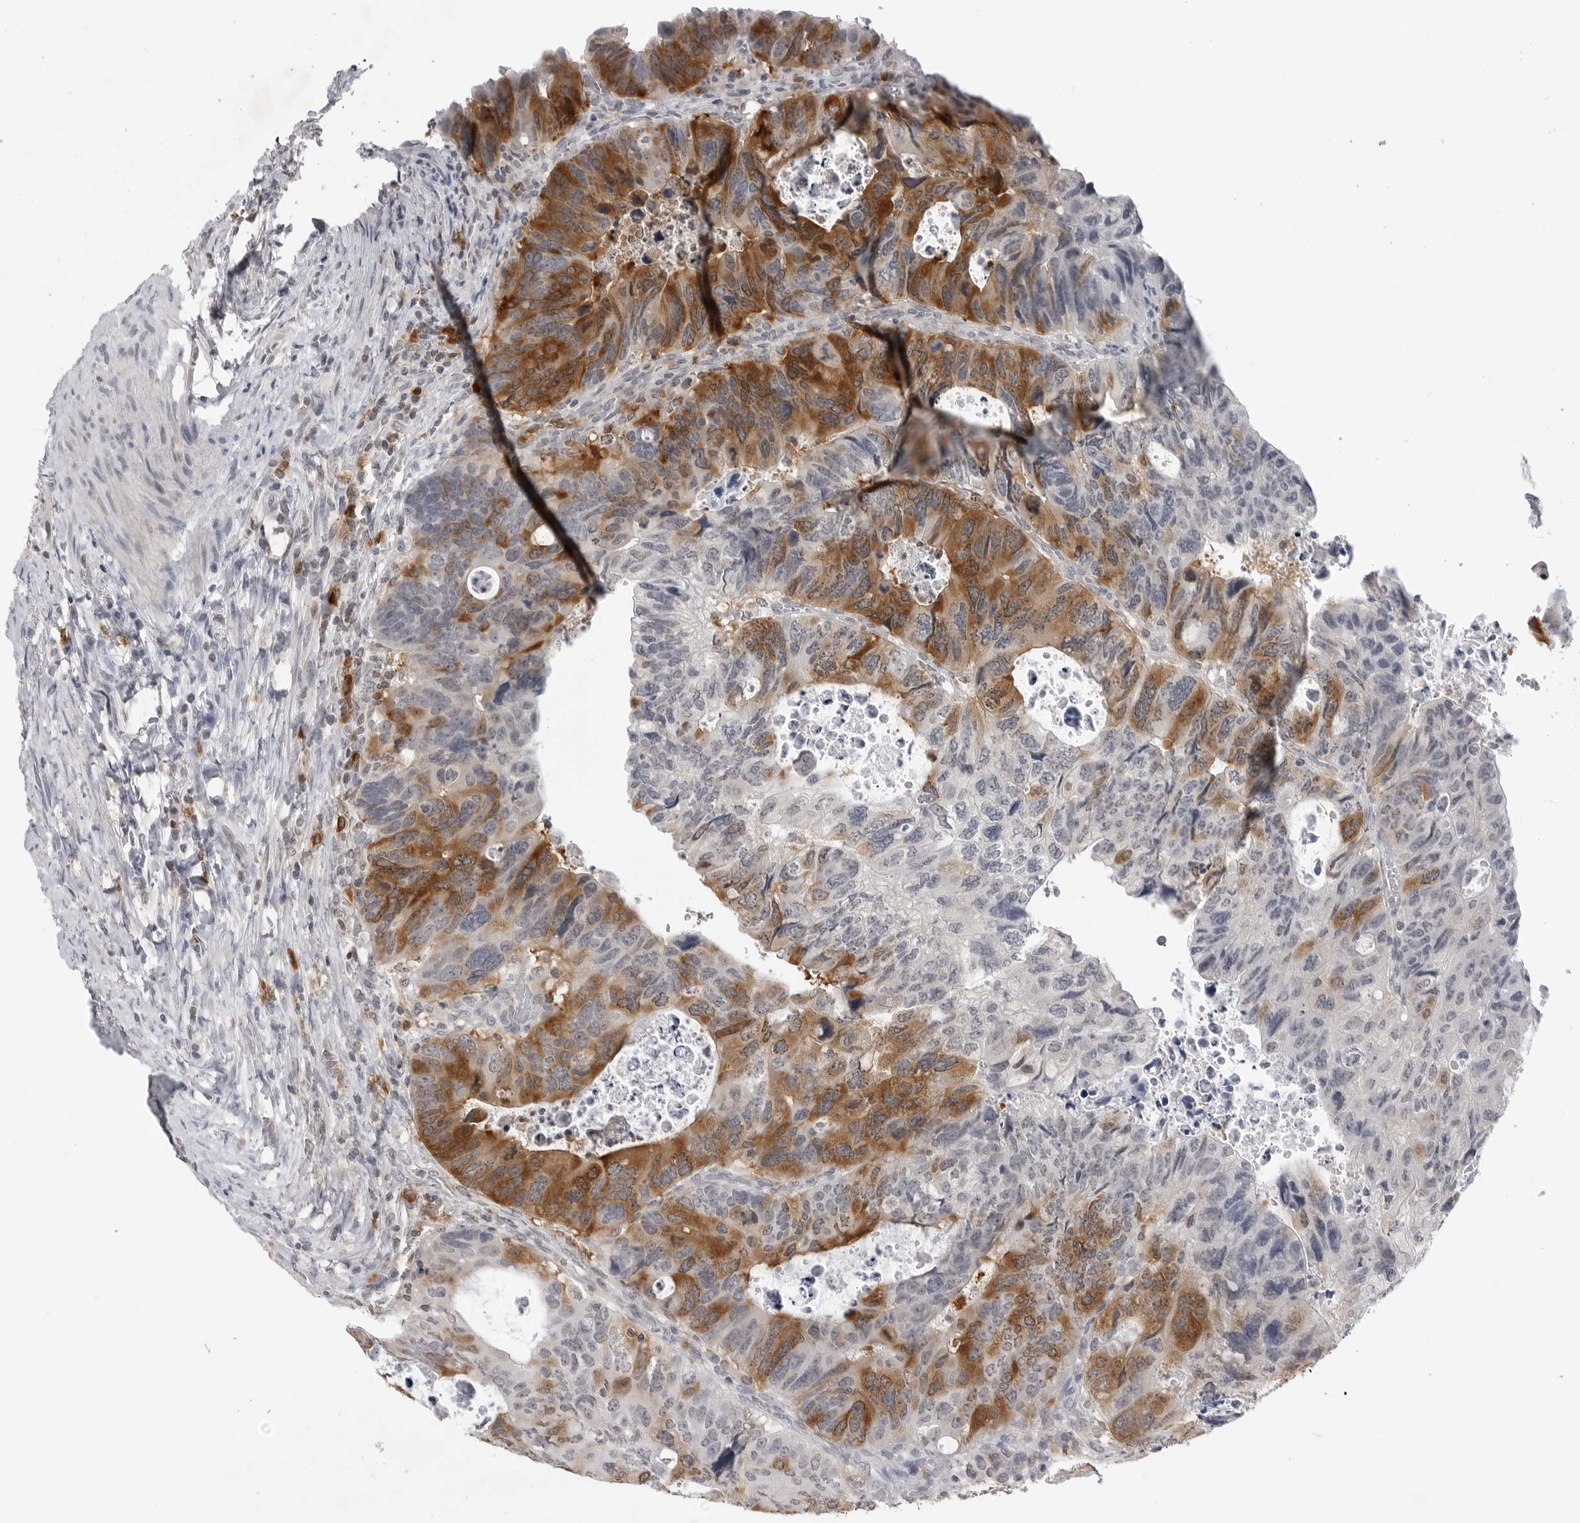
{"staining": {"intensity": "strong", "quantity": "25%-75%", "location": "cytoplasmic/membranous"}, "tissue": "colorectal cancer", "cell_type": "Tumor cells", "image_type": "cancer", "snomed": [{"axis": "morphology", "description": "Adenocarcinoma, NOS"}, {"axis": "topography", "description": "Rectum"}], "caption": "Tumor cells demonstrate high levels of strong cytoplasmic/membranous expression in about 25%-75% of cells in human colorectal adenocarcinoma. (DAB (3,3'-diaminobenzidine) IHC with brightfield microscopy, high magnification).", "gene": "RRM1", "patient": {"sex": "male", "age": 59}}